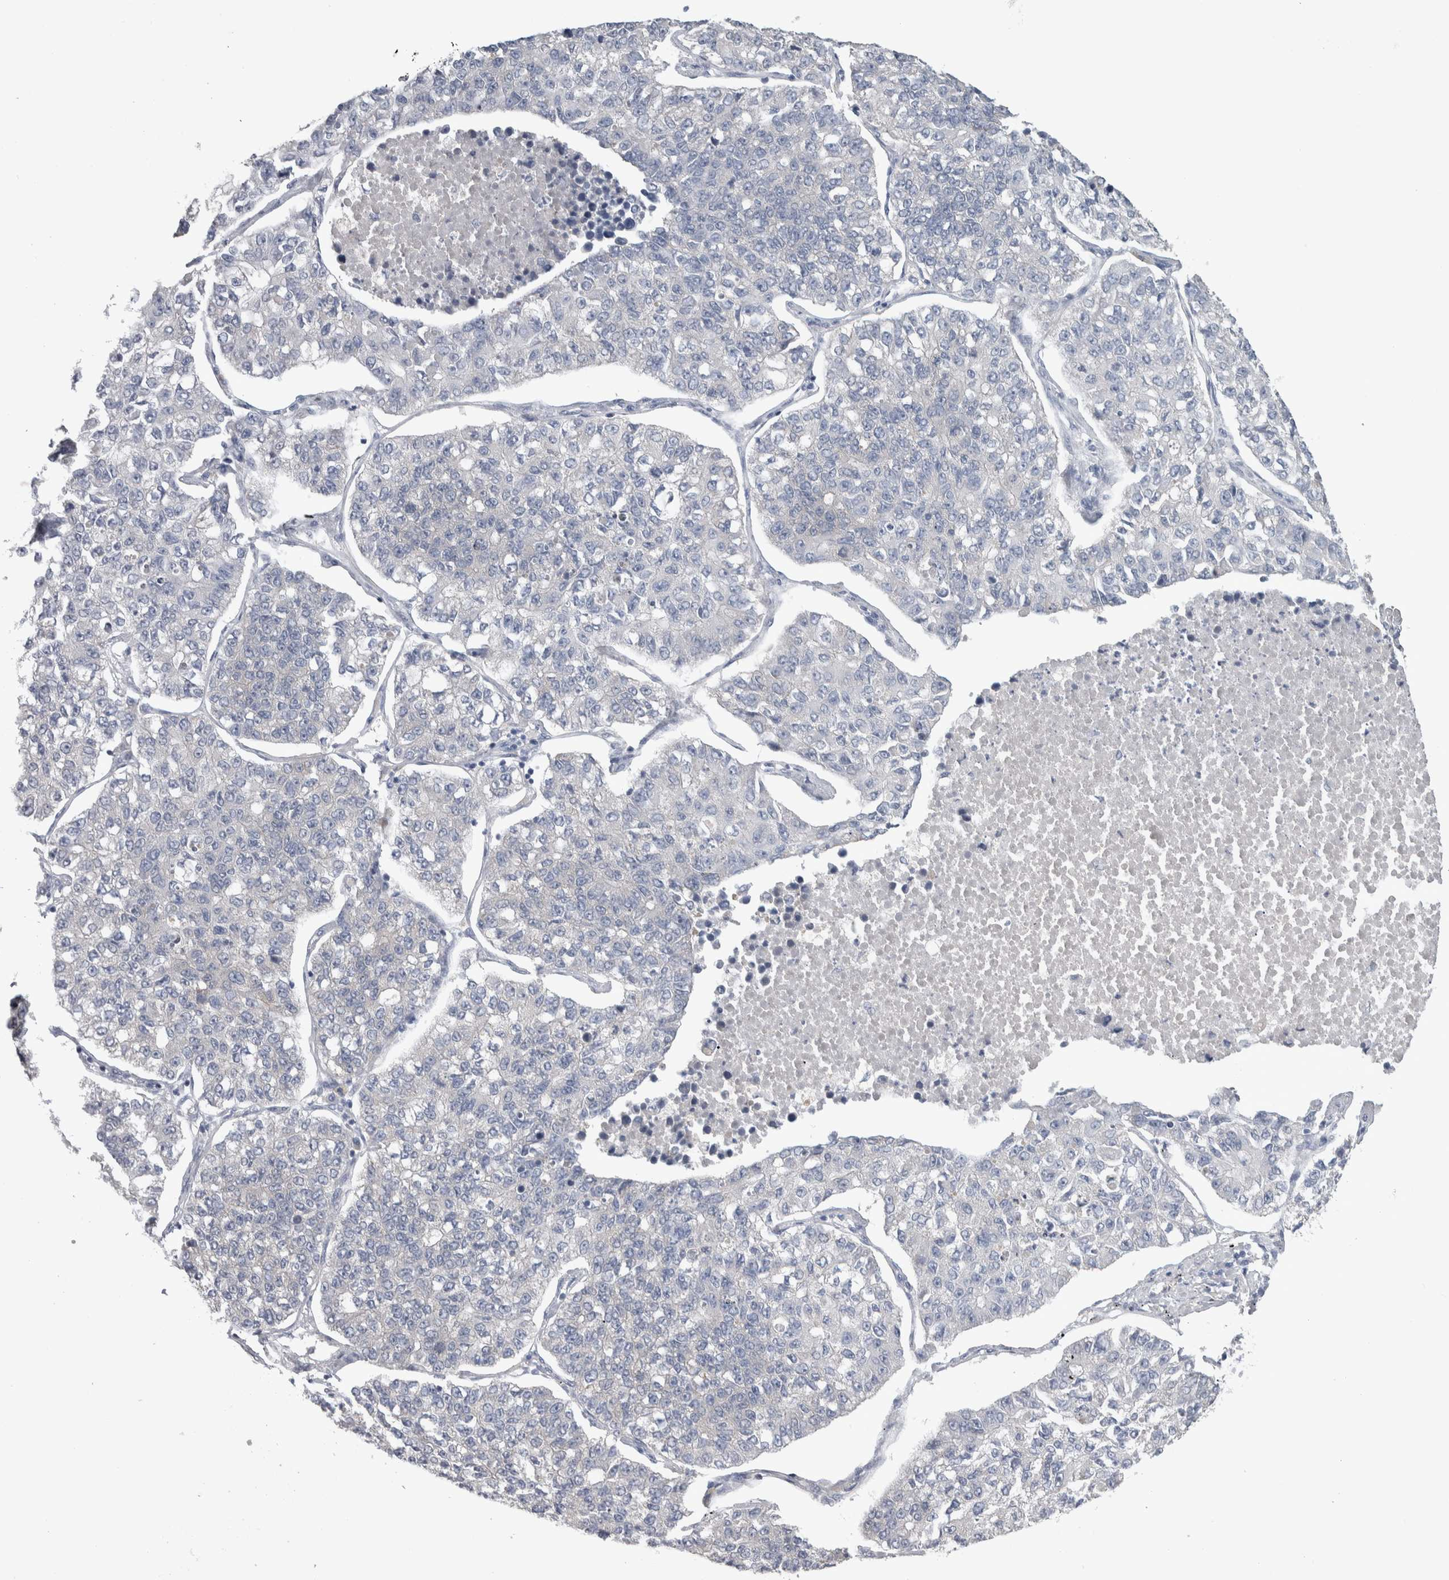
{"staining": {"intensity": "negative", "quantity": "none", "location": "none"}, "tissue": "lung cancer", "cell_type": "Tumor cells", "image_type": "cancer", "snomed": [{"axis": "morphology", "description": "Adenocarcinoma, NOS"}, {"axis": "topography", "description": "Lung"}], "caption": "High power microscopy histopathology image of an IHC image of adenocarcinoma (lung), revealing no significant staining in tumor cells. The staining was performed using DAB to visualize the protein expression in brown, while the nuclei were stained in blue with hematoxylin (Magnification: 20x).", "gene": "GPHN", "patient": {"sex": "male", "age": 49}}